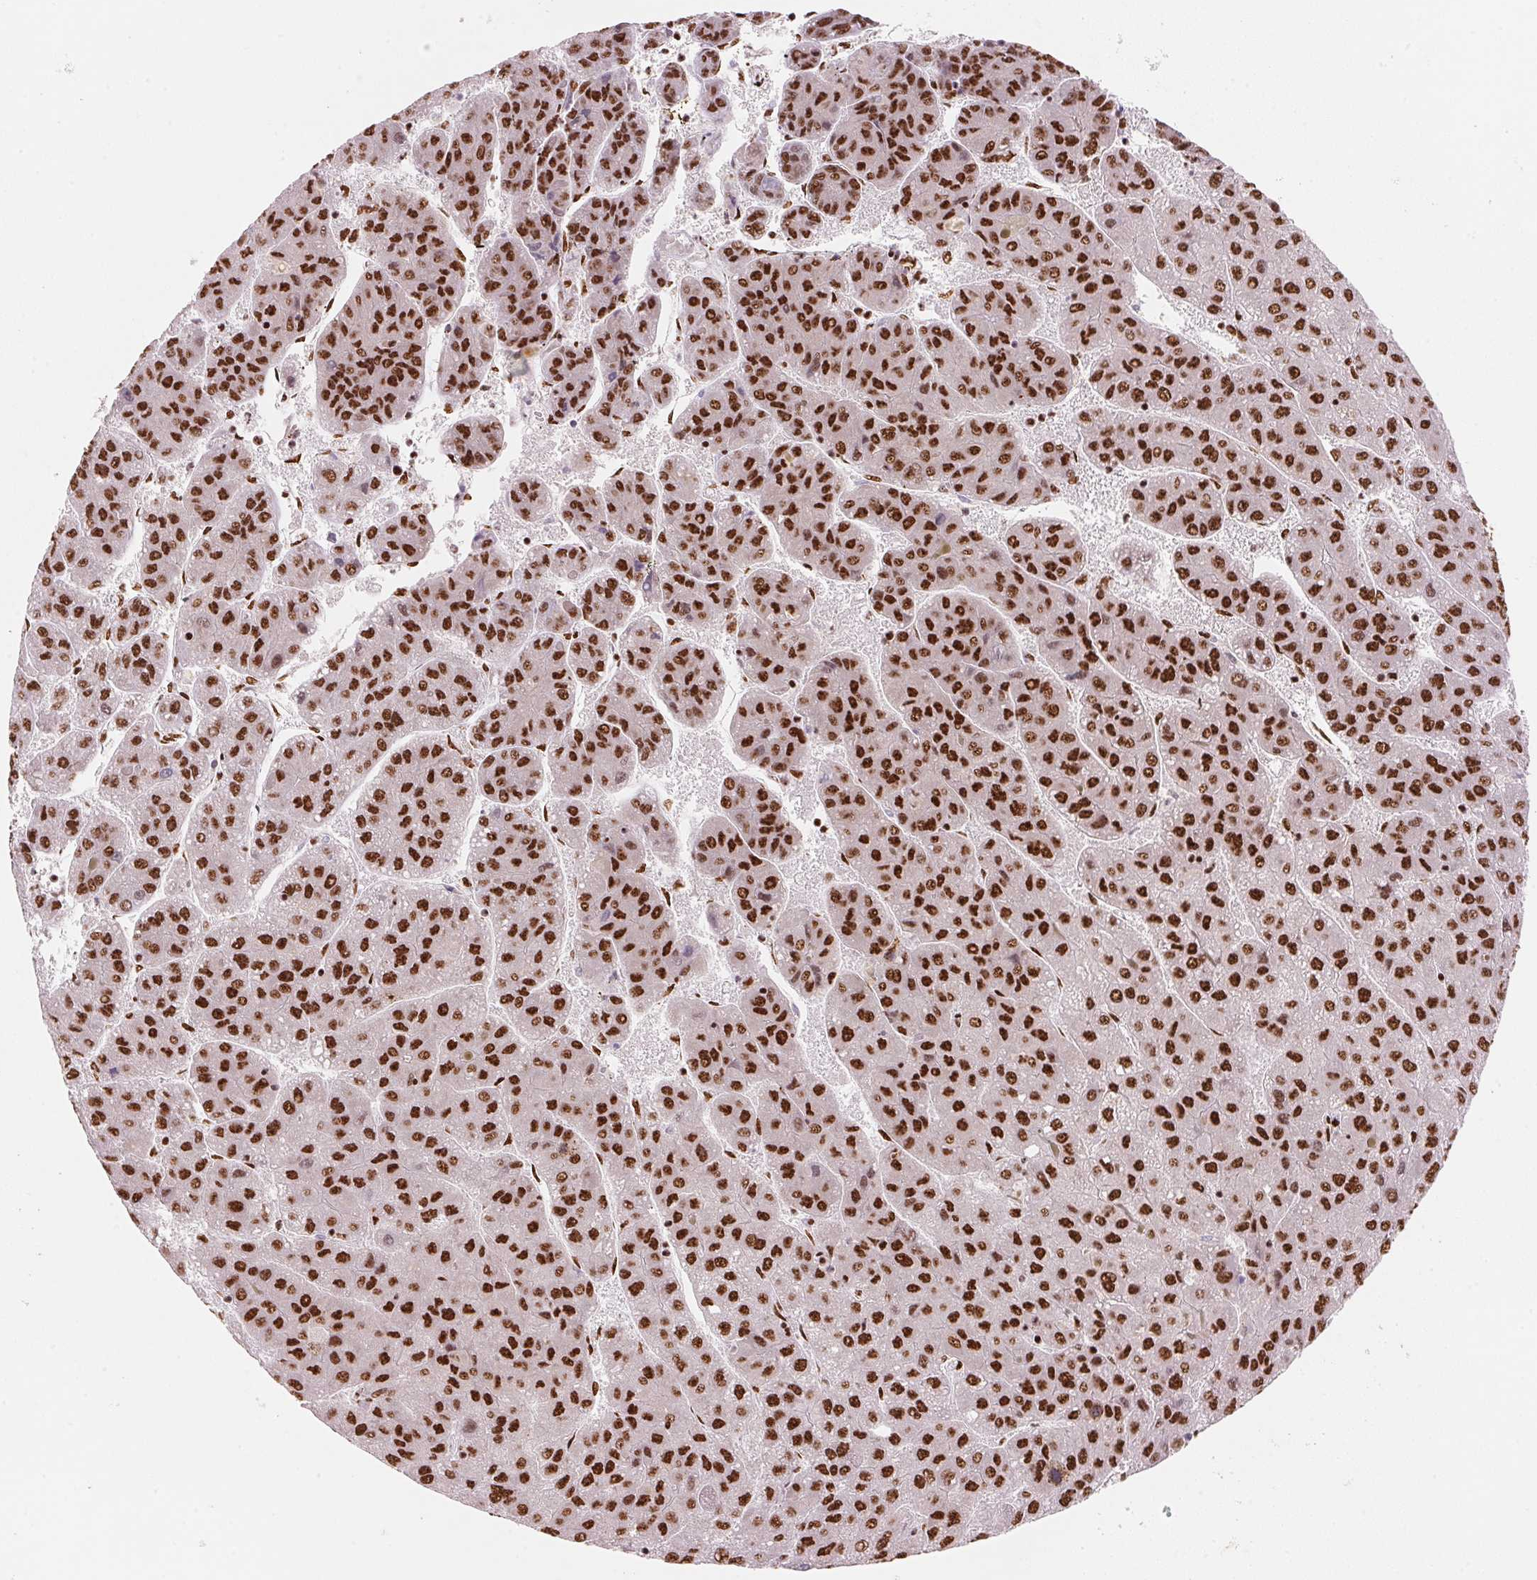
{"staining": {"intensity": "strong", "quantity": ">75%", "location": "nuclear"}, "tissue": "liver cancer", "cell_type": "Tumor cells", "image_type": "cancer", "snomed": [{"axis": "morphology", "description": "Carcinoma, Hepatocellular, NOS"}, {"axis": "topography", "description": "Liver"}], "caption": "IHC staining of liver cancer (hepatocellular carcinoma), which demonstrates high levels of strong nuclear staining in approximately >75% of tumor cells indicating strong nuclear protein positivity. The staining was performed using DAB (brown) for protein detection and nuclei were counterstained in hematoxylin (blue).", "gene": "NXF1", "patient": {"sex": "female", "age": 82}}